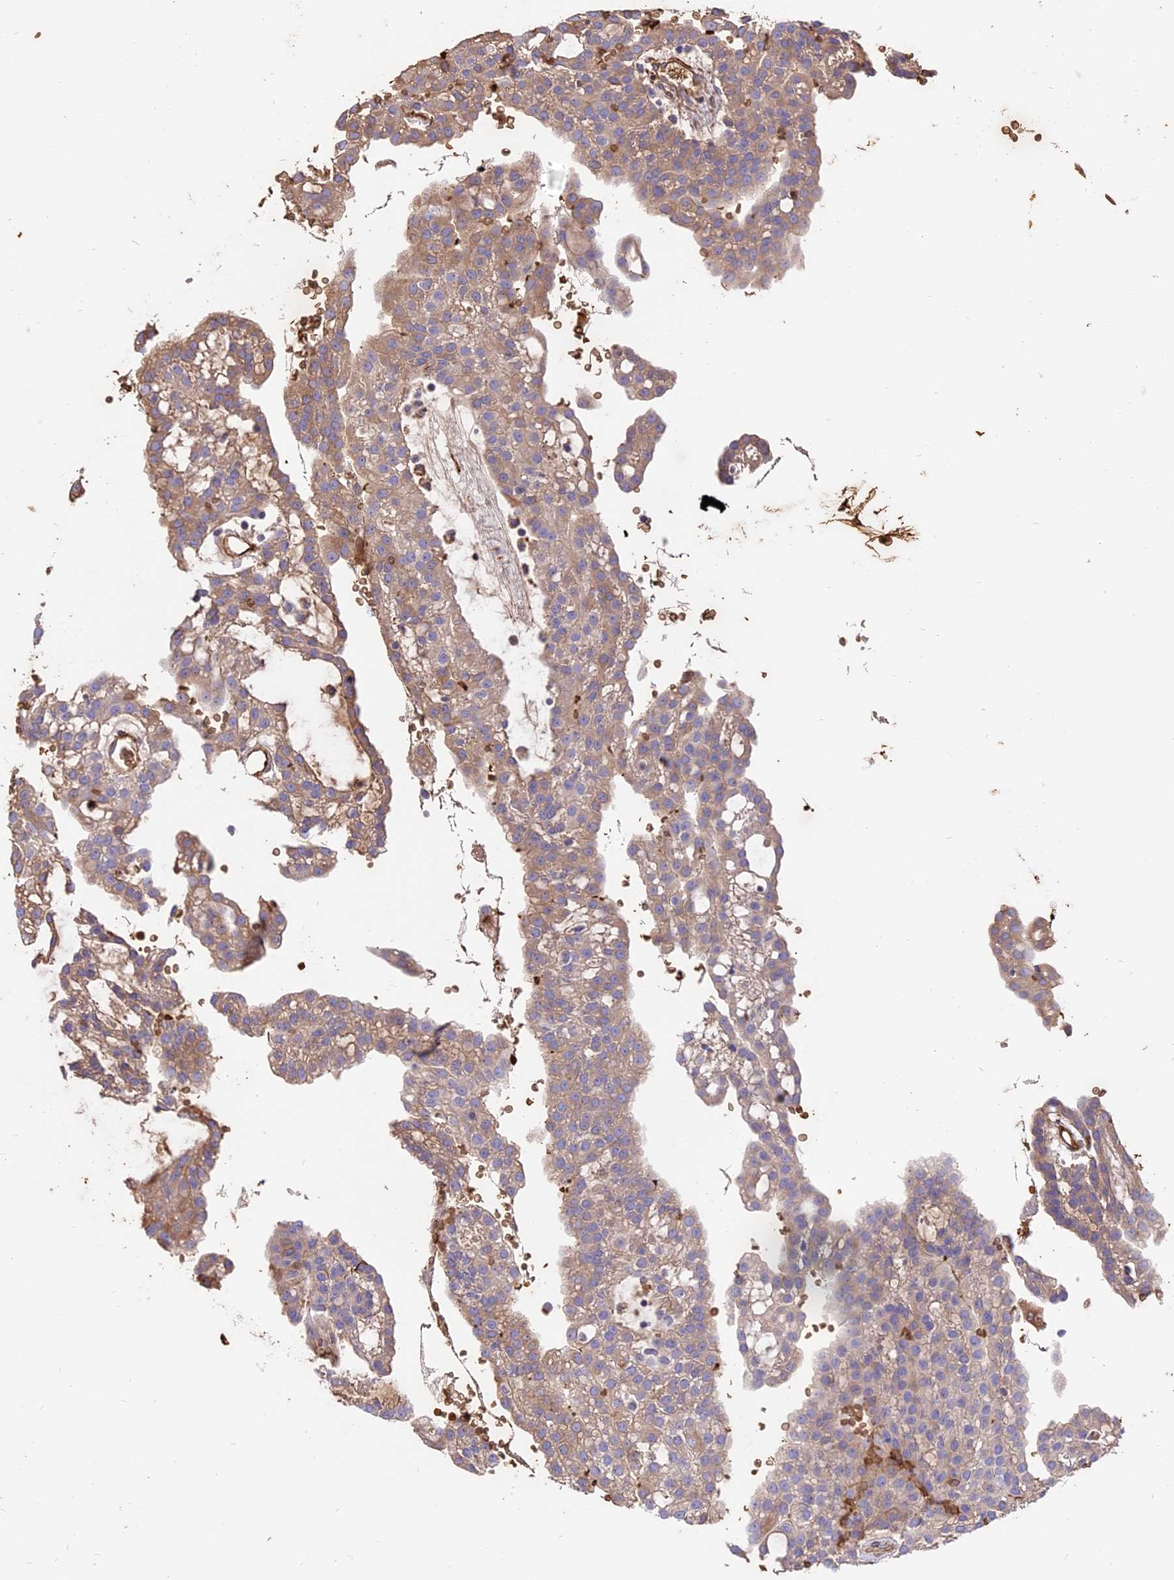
{"staining": {"intensity": "weak", "quantity": "25%-75%", "location": "cytoplasmic/membranous"}, "tissue": "renal cancer", "cell_type": "Tumor cells", "image_type": "cancer", "snomed": [{"axis": "morphology", "description": "Adenocarcinoma, NOS"}, {"axis": "topography", "description": "Kidney"}], "caption": "High-magnification brightfield microscopy of renal adenocarcinoma stained with DAB (3,3'-diaminobenzidine) (brown) and counterstained with hematoxylin (blue). tumor cells exhibit weak cytoplasmic/membranous expression is appreciated in approximately25%-75% of cells. The protein is stained brown, and the nuclei are stained in blue (DAB IHC with brightfield microscopy, high magnification).", "gene": "TTC4", "patient": {"sex": "male", "age": 63}}